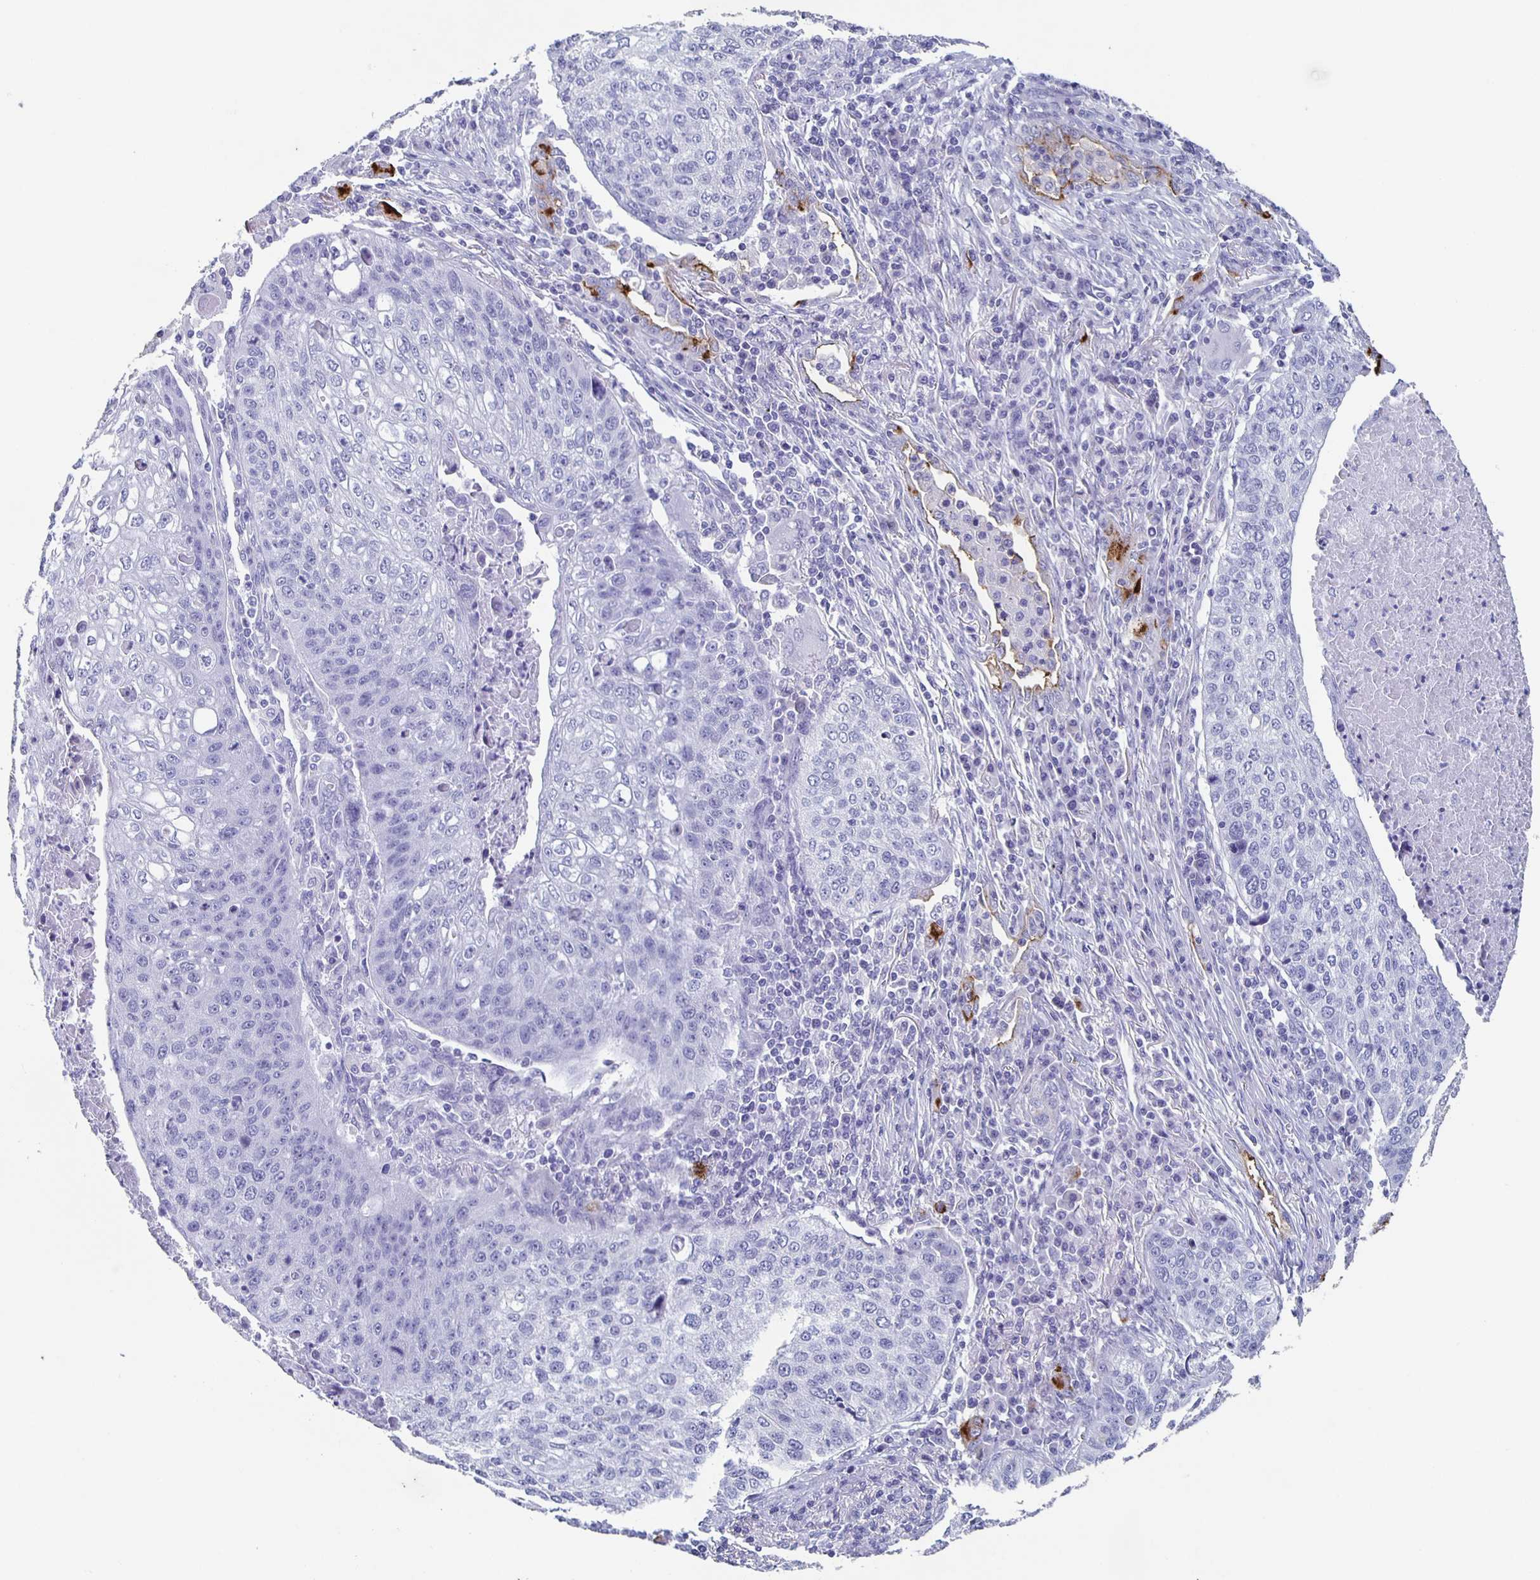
{"staining": {"intensity": "negative", "quantity": "none", "location": "none"}, "tissue": "lung cancer", "cell_type": "Tumor cells", "image_type": "cancer", "snomed": [{"axis": "morphology", "description": "Squamous cell carcinoma, NOS"}, {"axis": "topography", "description": "Lung"}], "caption": "IHC photomicrograph of neoplastic tissue: human lung cancer stained with DAB (3,3'-diaminobenzidine) demonstrates no significant protein staining in tumor cells.", "gene": "SLC34A2", "patient": {"sex": "male", "age": 63}}